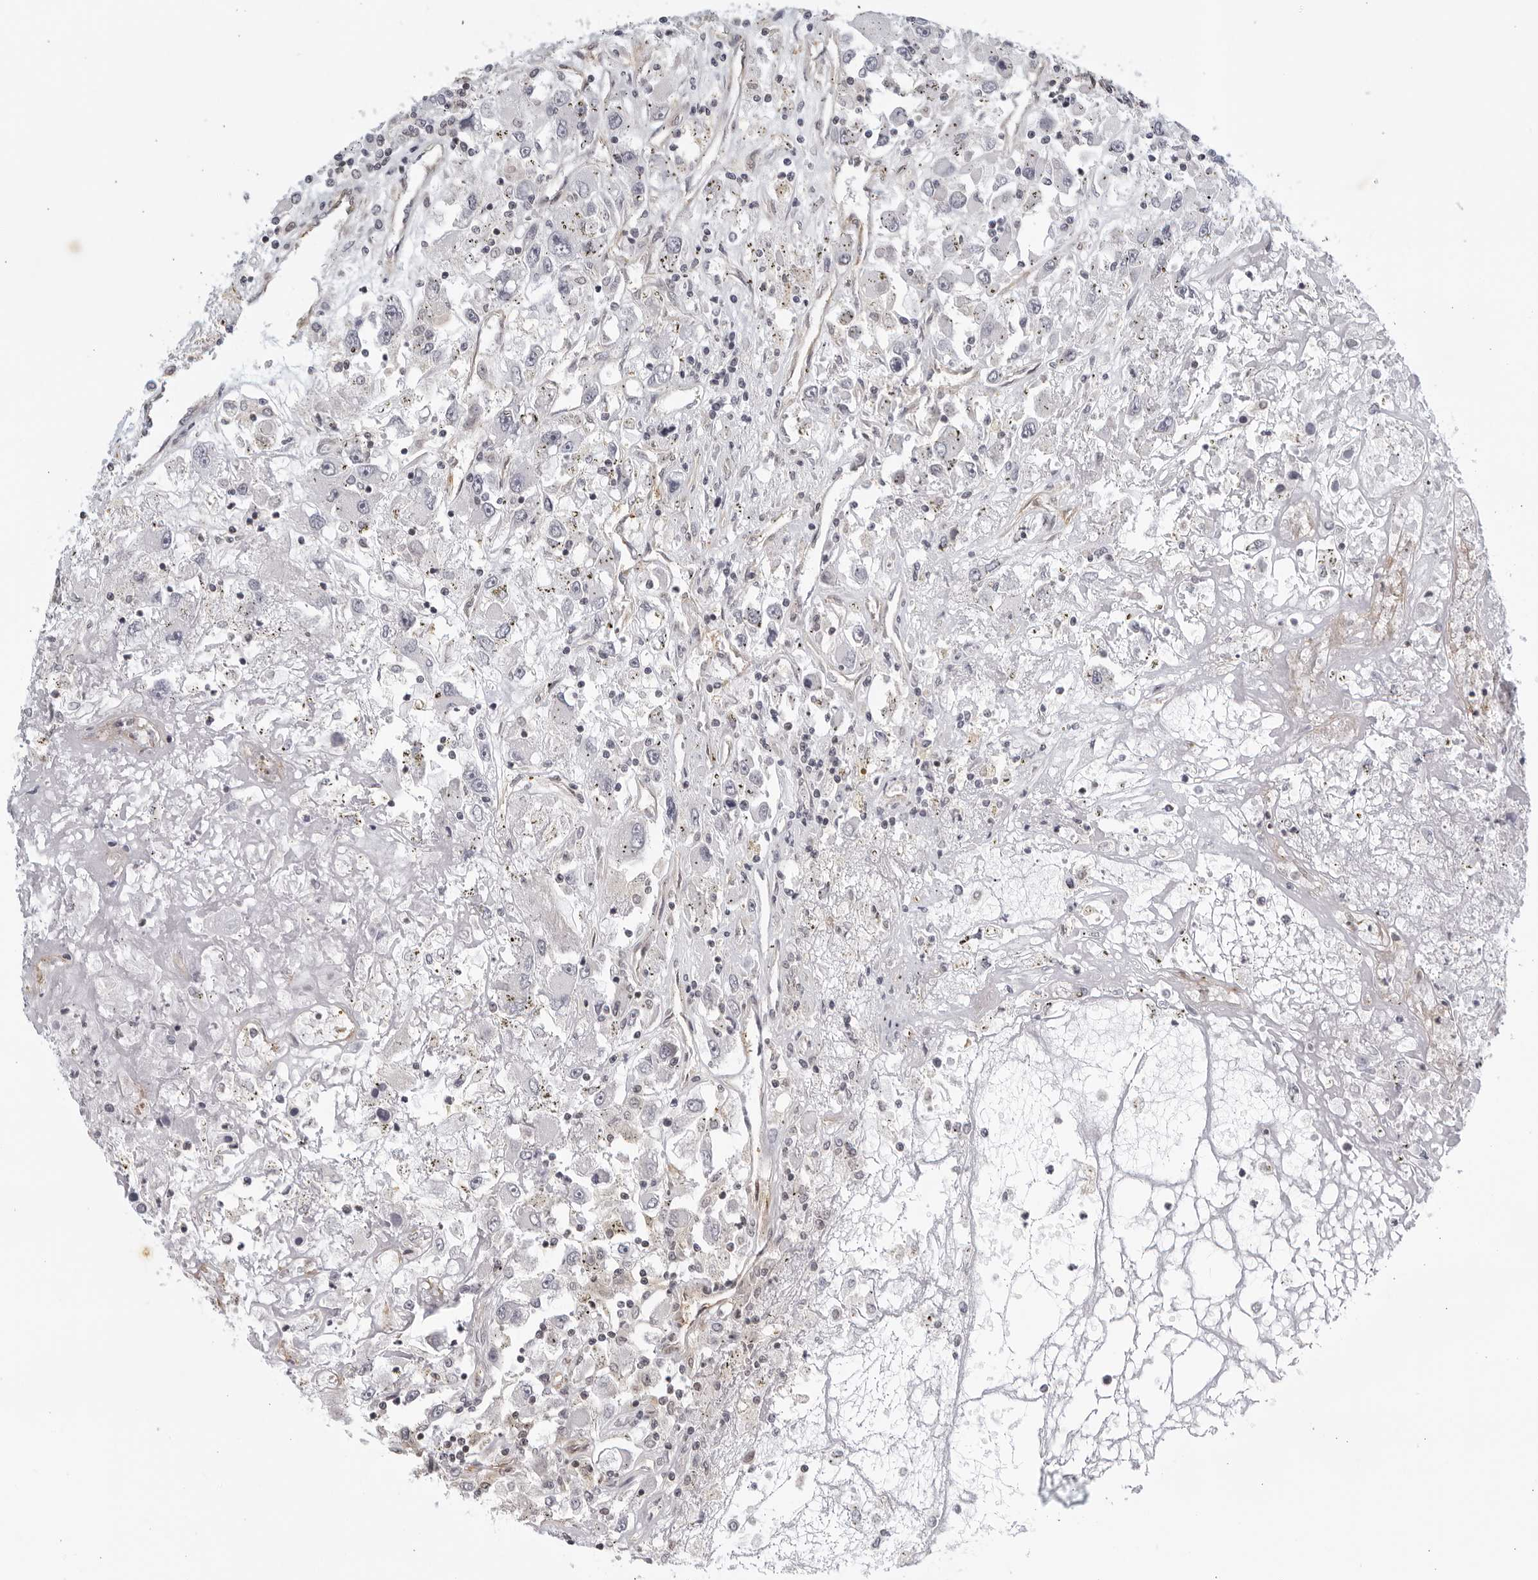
{"staining": {"intensity": "negative", "quantity": "none", "location": "none"}, "tissue": "renal cancer", "cell_type": "Tumor cells", "image_type": "cancer", "snomed": [{"axis": "morphology", "description": "Adenocarcinoma, NOS"}, {"axis": "topography", "description": "Kidney"}], "caption": "Tumor cells show no significant staining in renal adenocarcinoma.", "gene": "SERTAD4", "patient": {"sex": "female", "age": 52}}